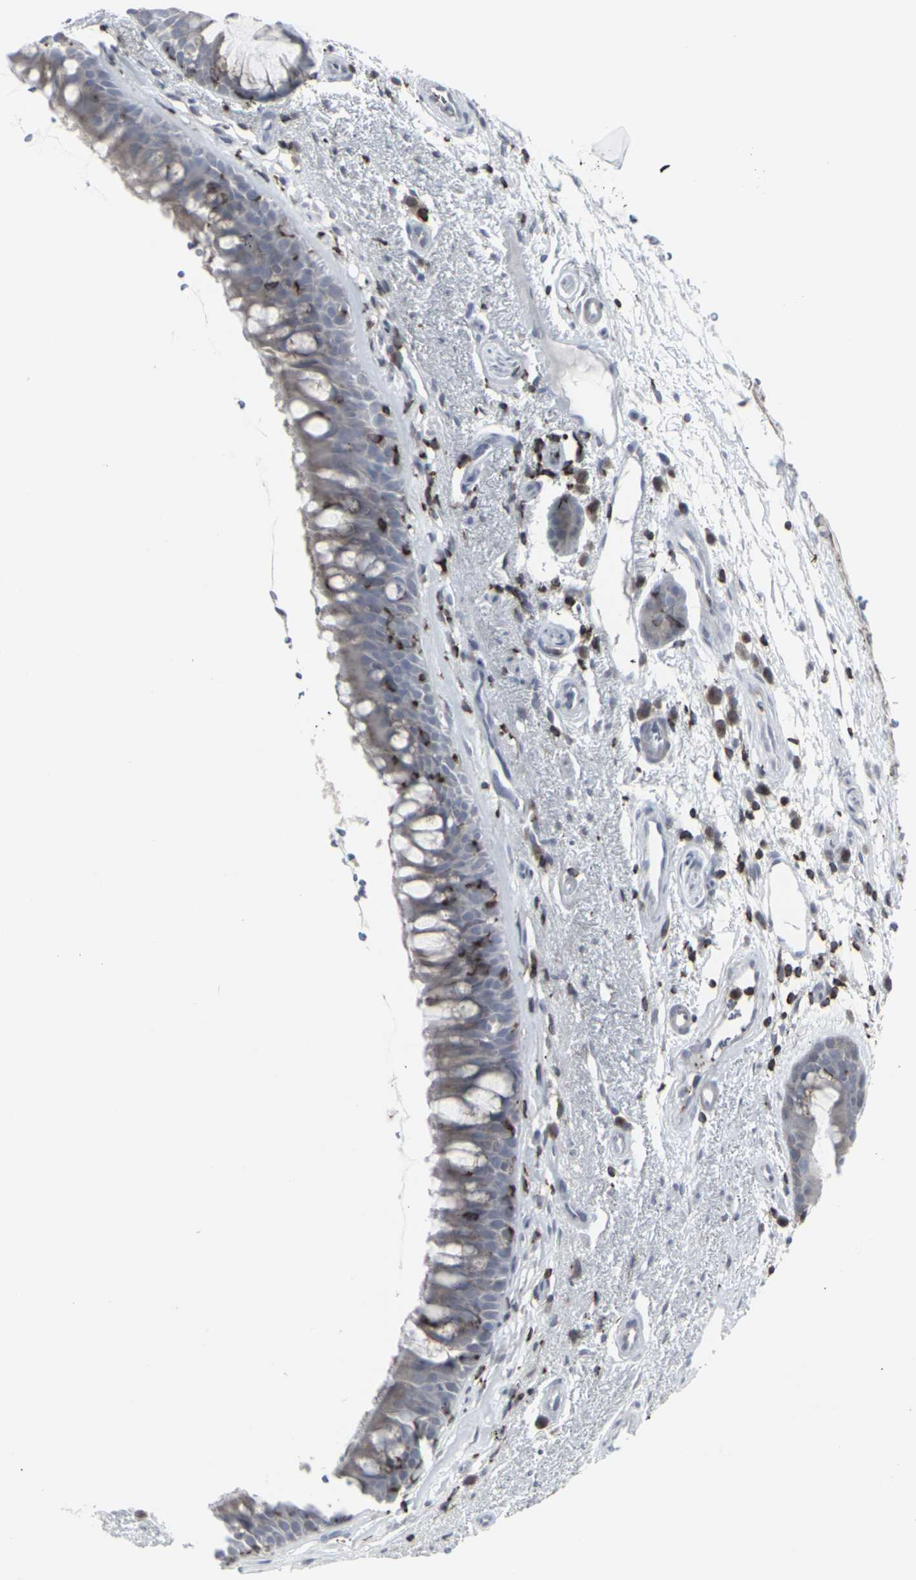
{"staining": {"intensity": "moderate", "quantity": "<25%", "location": "cytoplasmic/membranous"}, "tissue": "bronchus", "cell_type": "Respiratory epithelial cells", "image_type": "normal", "snomed": [{"axis": "morphology", "description": "Normal tissue, NOS"}, {"axis": "topography", "description": "Bronchus"}], "caption": "A brown stain shows moderate cytoplasmic/membranous expression of a protein in respiratory epithelial cells of unremarkable bronchus.", "gene": "APOBEC2", "patient": {"sex": "female", "age": 54}}